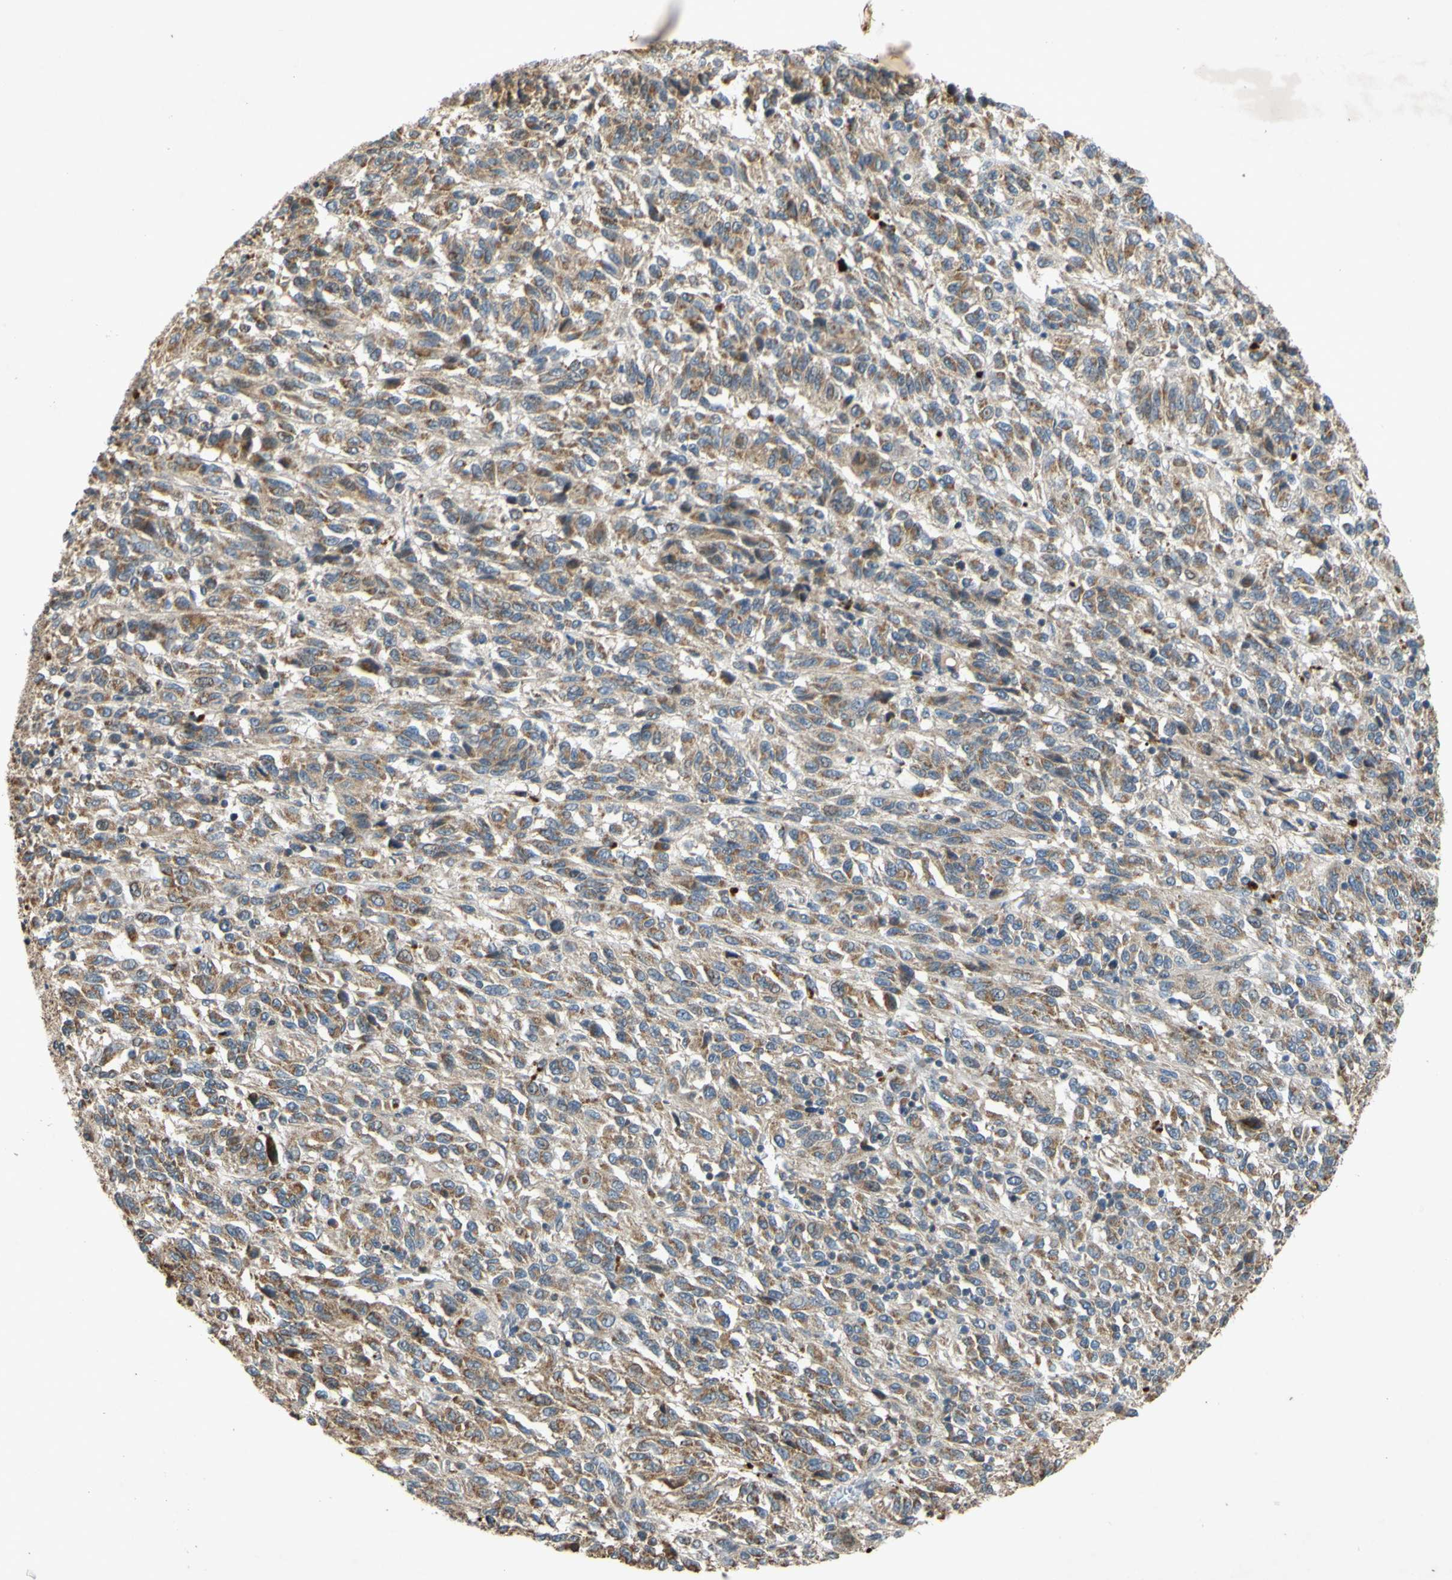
{"staining": {"intensity": "moderate", "quantity": ">75%", "location": "cytoplasmic/membranous"}, "tissue": "melanoma", "cell_type": "Tumor cells", "image_type": "cancer", "snomed": [{"axis": "morphology", "description": "Malignant melanoma, Metastatic site"}, {"axis": "topography", "description": "Lung"}], "caption": "DAB immunohistochemical staining of melanoma displays moderate cytoplasmic/membranous protein positivity in about >75% of tumor cells.", "gene": "PARD6A", "patient": {"sex": "male", "age": 64}}